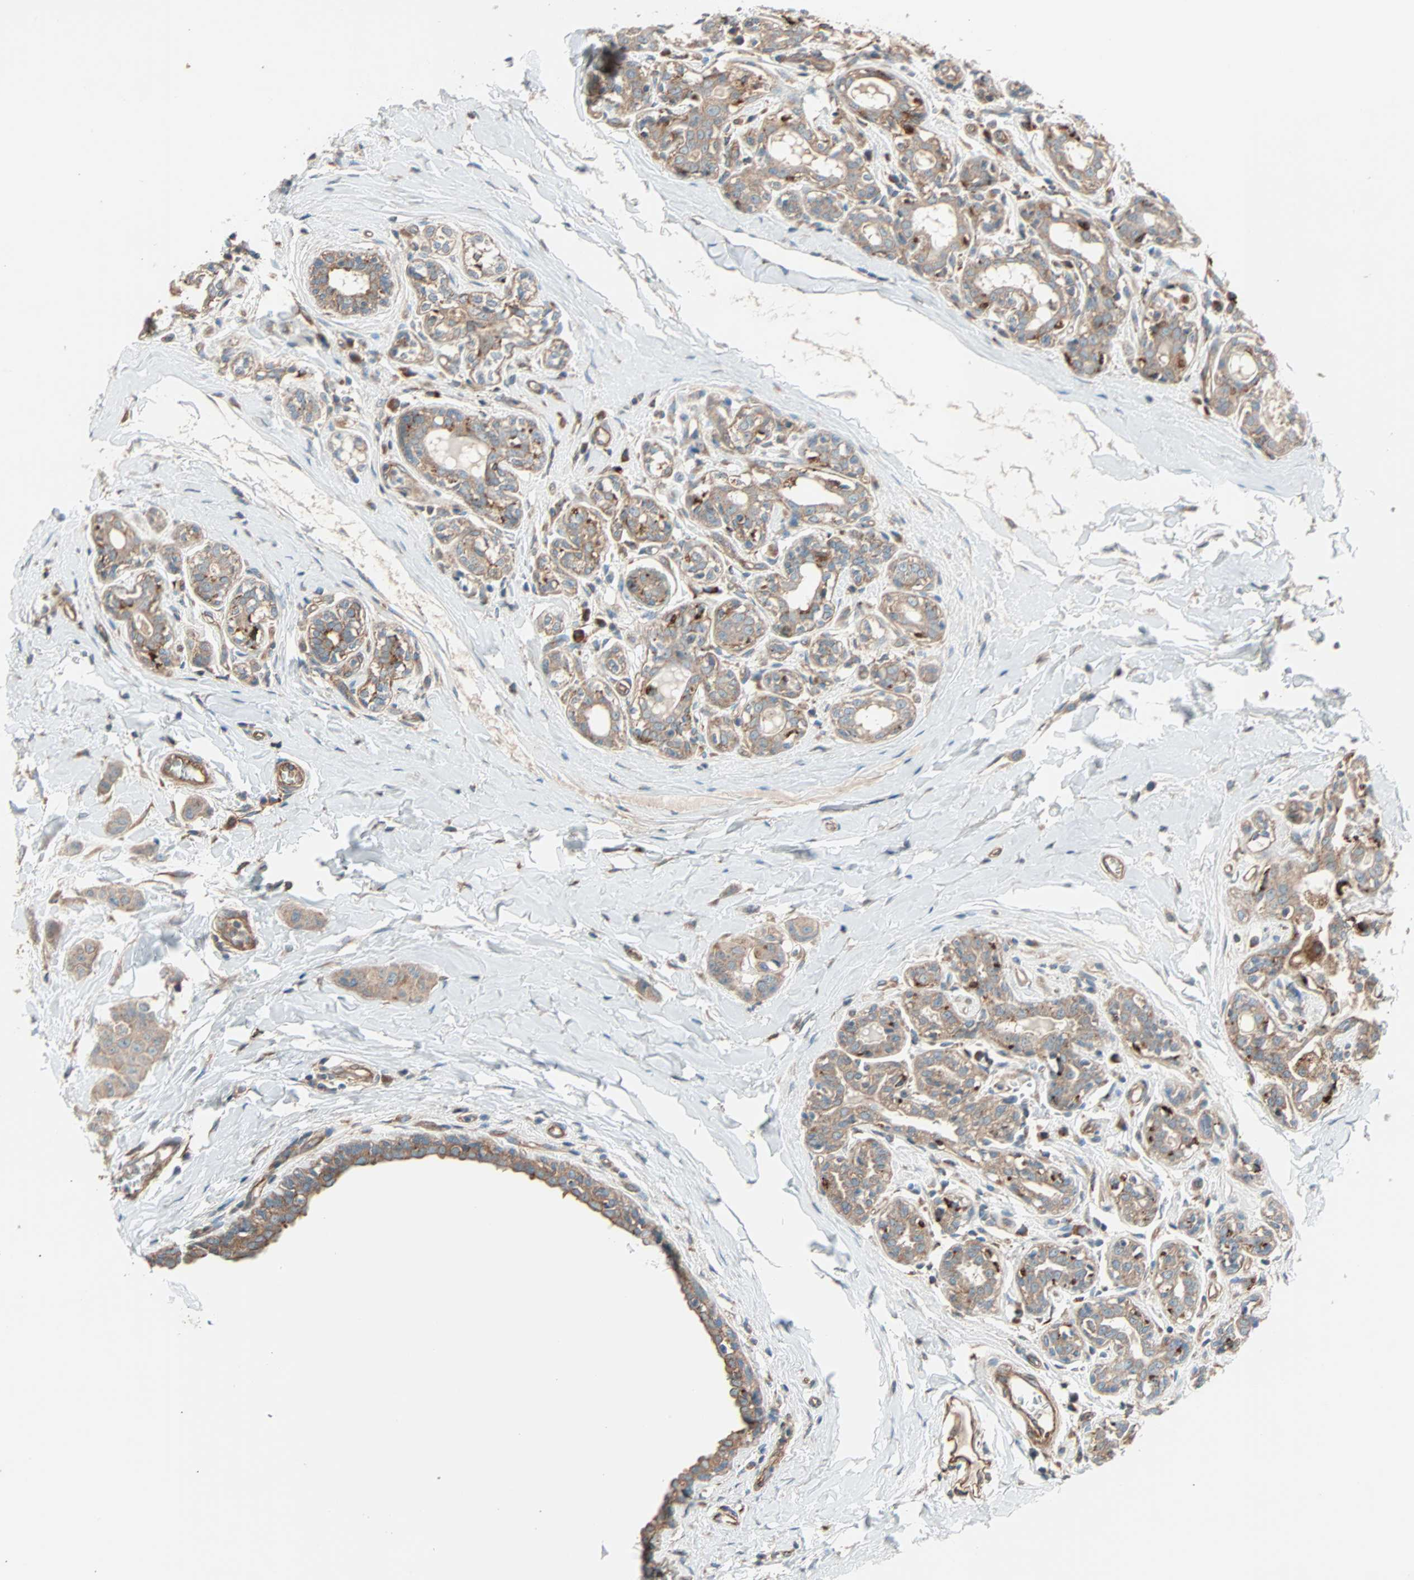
{"staining": {"intensity": "moderate", "quantity": ">75%", "location": "cytoplasmic/membranous"}, "tissue": "breast cancer", "cell_type": "Tumor cells", "image_type": "cancer", "snomed": [{"axis": "morphology", "description": "Normal tissue, NOS"}, {"axis": "morphology", "description": "Duct carcinoma"}, {"axis": "topography", "description": "Breast"}], "caption": "Breast cancer was stained to show a protein in brown. There is medium levels of moderate cytoplasmic/membranous staining in approximately >75% of tumor cells.", "gene": "PHYH", "patient": {"sex": "female", "age": 40}}